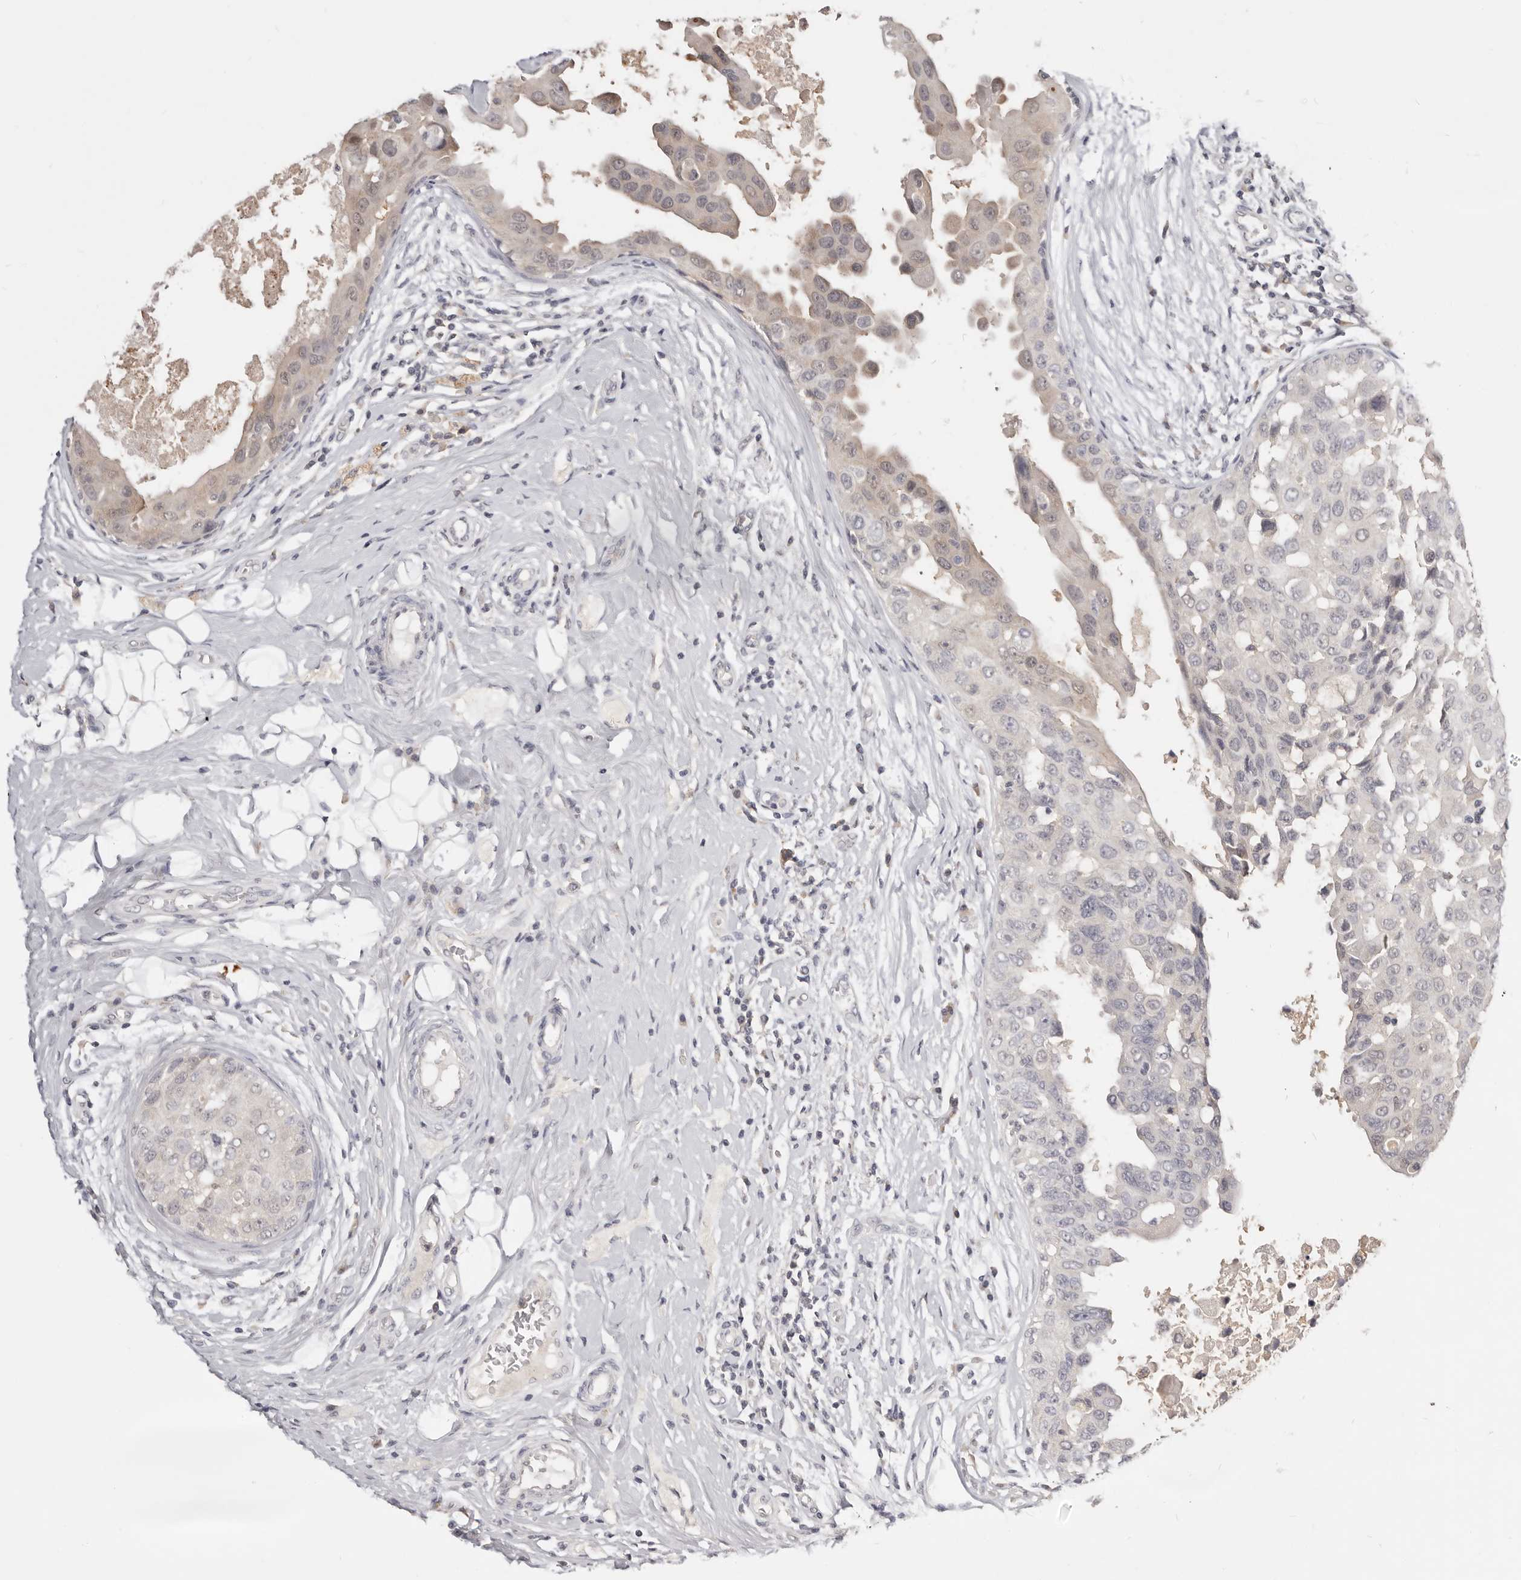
{"staining": {"intensity": "negative", "quantity": "none", "location": "none"}, "tissue": "breast cancer", "cell_type": "Tumor cells", "image_type": "cancer", "snomed": [{"axis": "morphology", "description": "Duct carcinoma"}, {"axis": "topography", "description": "Breast"}], "caption": "Immunohistochemical staining of breast cancer exhibits no significant staining in tumor cells. (DAB immunohistochemistry (IHC) visualized using brightfield microscopy, high magnification).", "gene": "TSPAN13", "patient": {"sex": "female", "age": 27}}